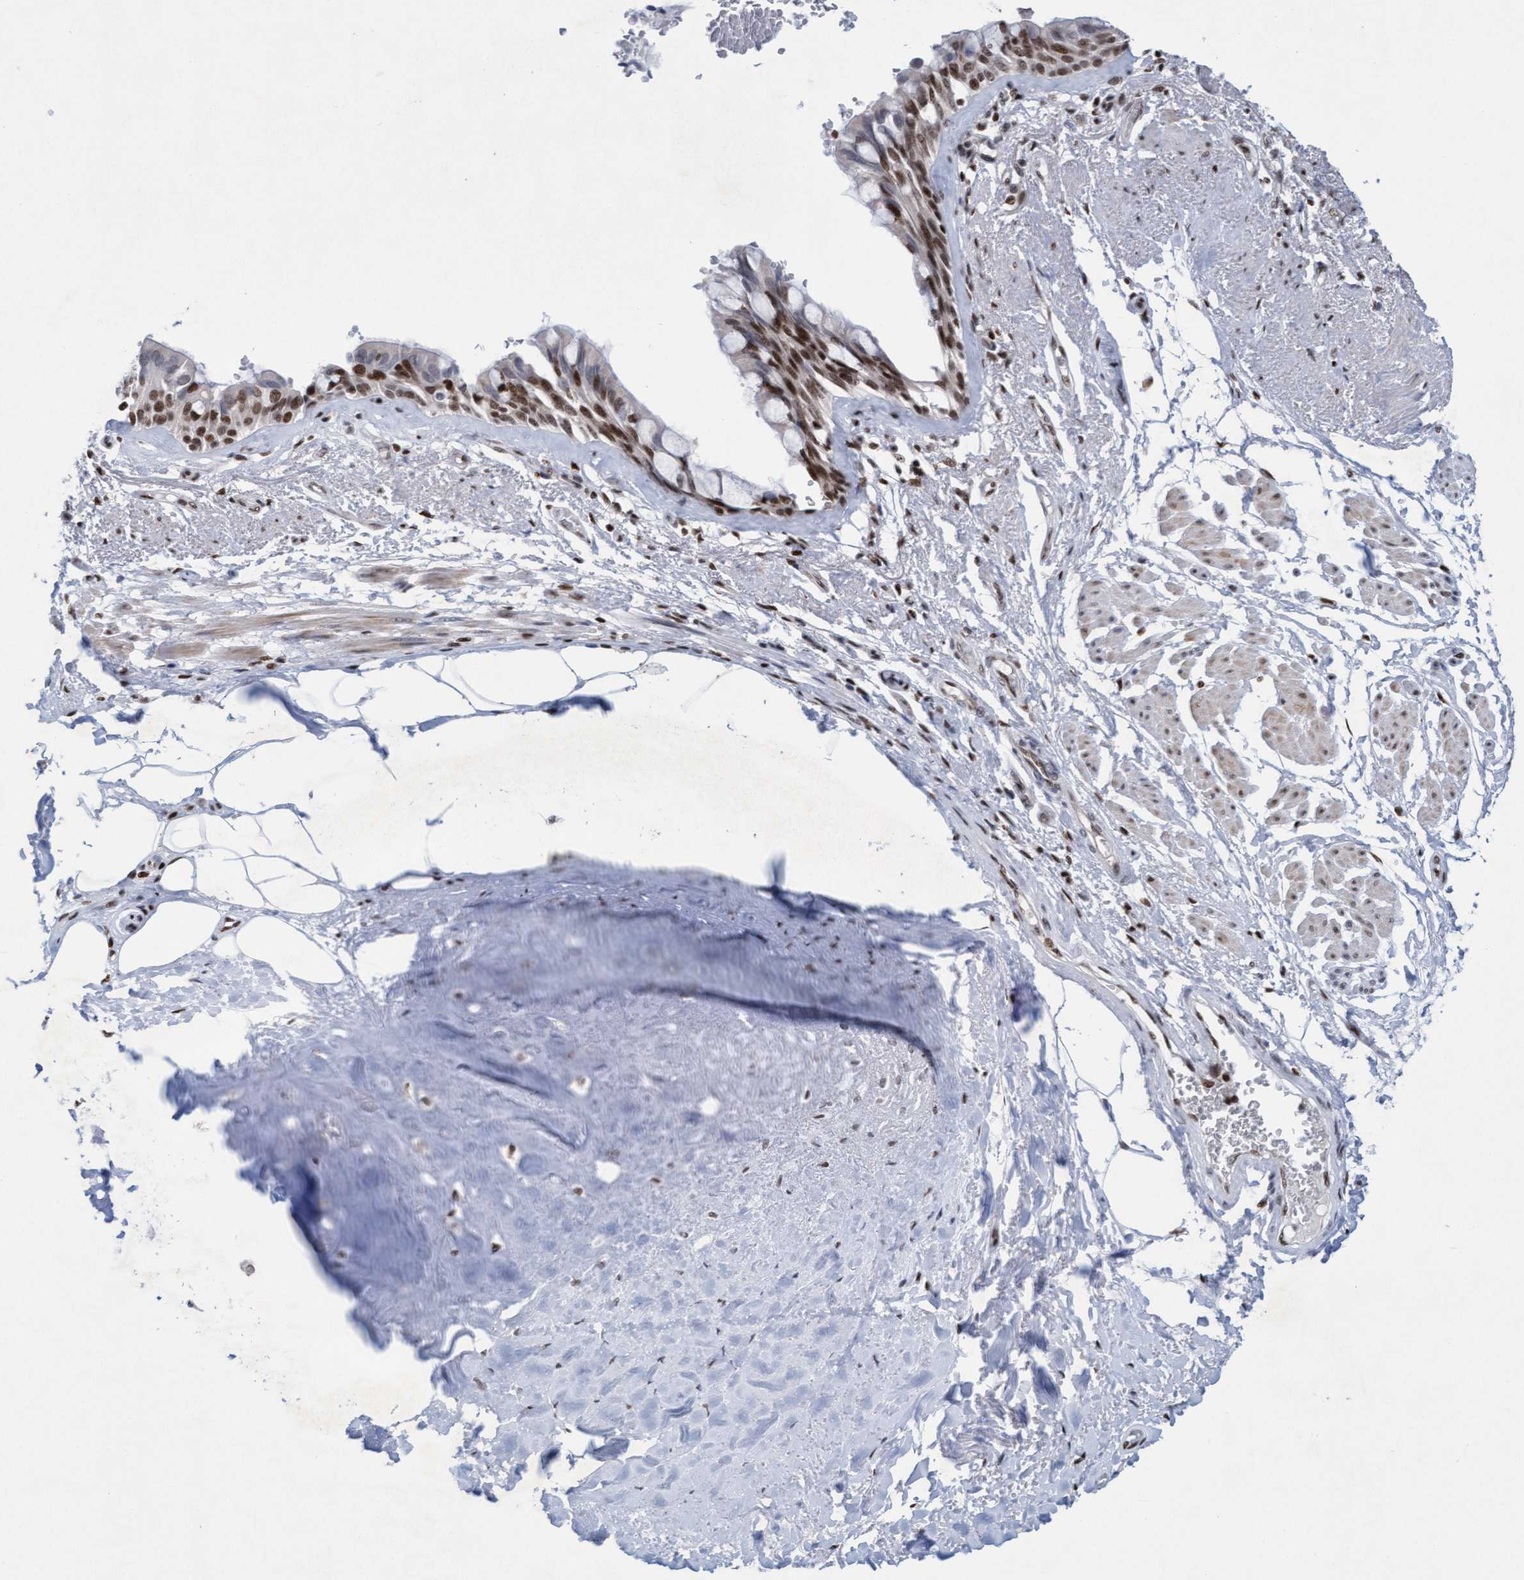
{"staining": {"intensity": "strong", "quantity": ">75%", "location": "nuclear"}, "tissue": "bronchus", "cell_type": "Respiratory epithelial cells", "image_type": "normal", "snomed": [{"axis": "morphology", "description": "Normal tissue, NOS"}, {"axis": "topography", "description": "Bronchus"}], "caption": "The micrograph displays staining of unremarkable bronchus, revealing strong nuclear protein staining (brown color) within respiratory epithelial cells. (IHC, brightfield microscopy, high magnification).", "gene": "GLRX2", "patient": {"sex": "male", "age": 66}}